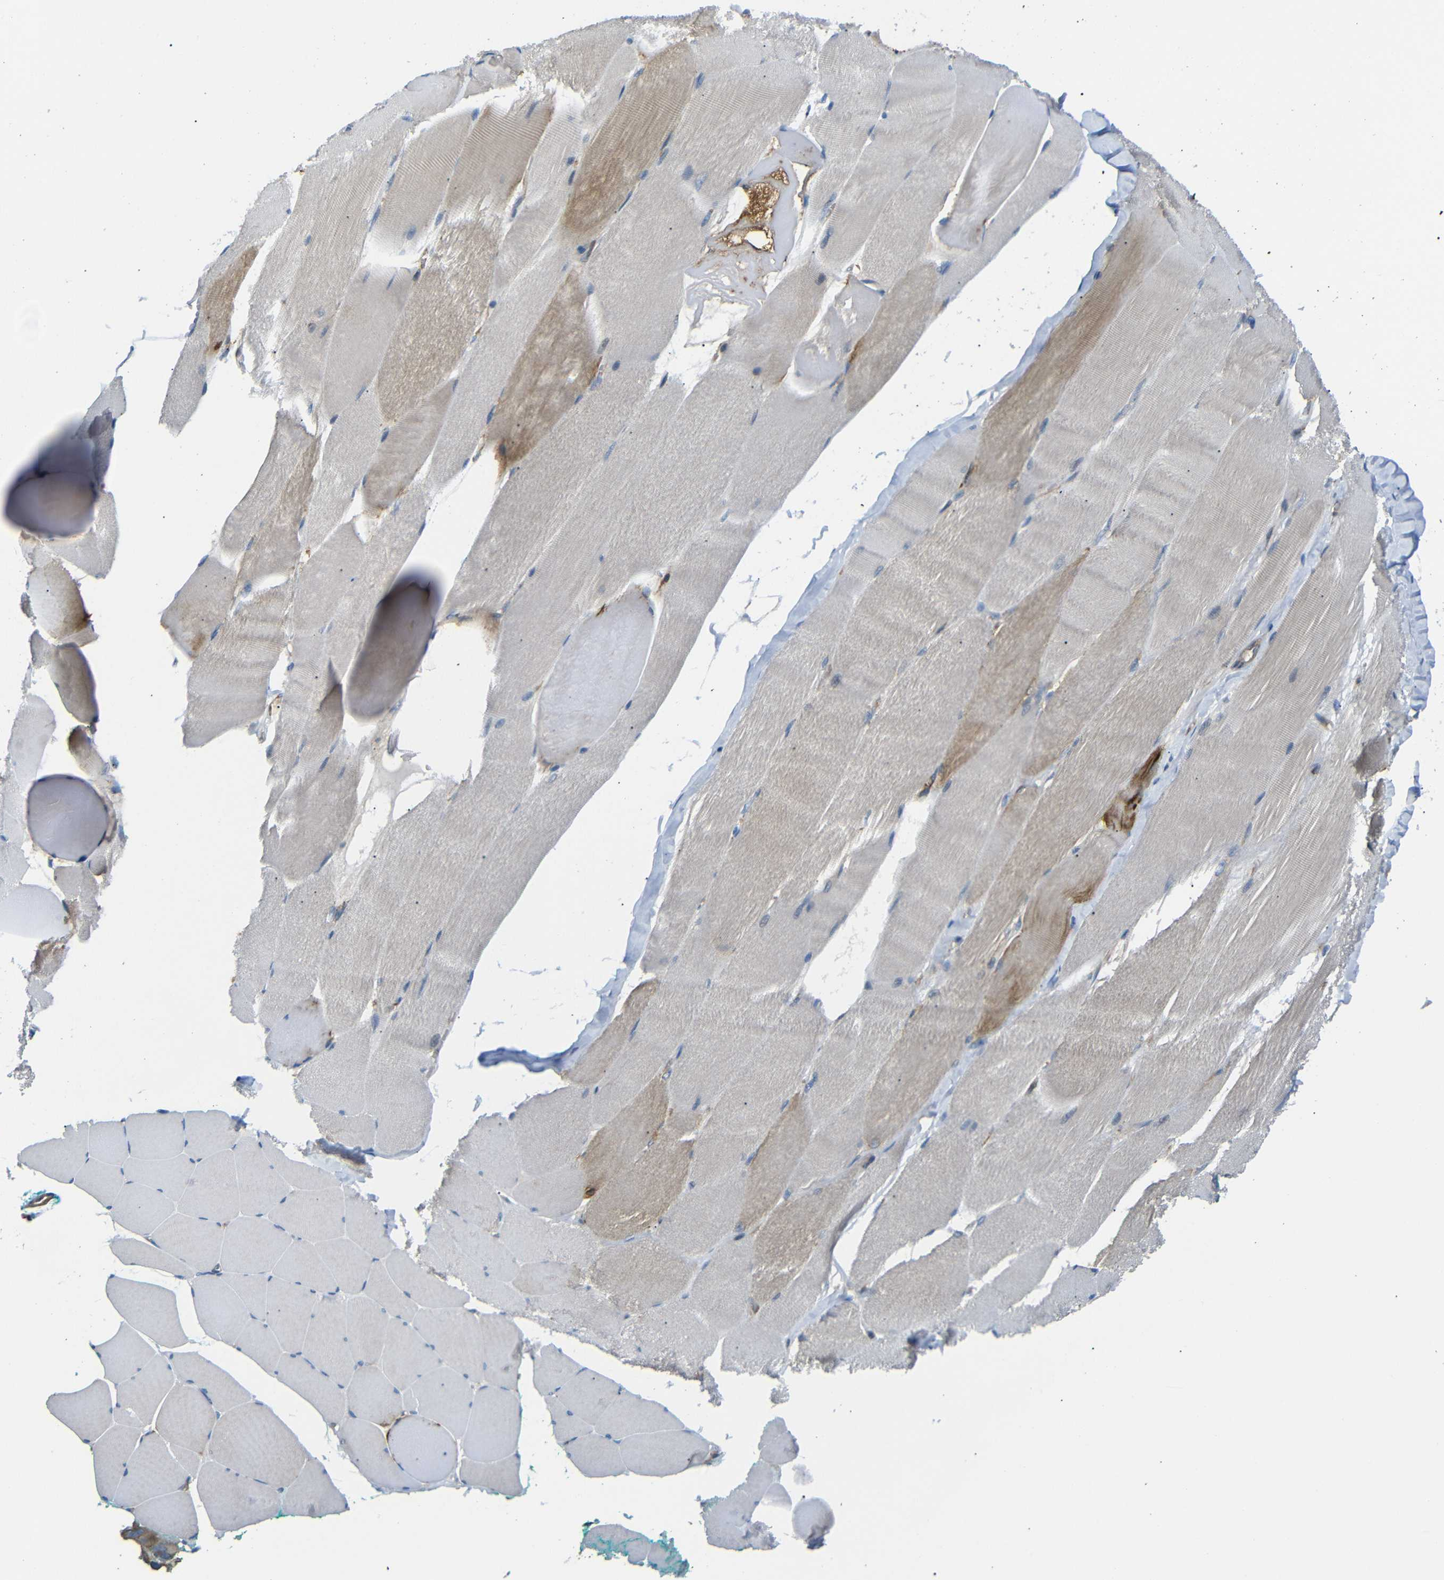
{"staining": {"intensity": "weak", "quantity": "<25%", "location": "cytoplasmic/membranous"}, "tissue": "skeletal muscle", "cell_type": "Myocytes", "image_type": "normal", "snomed": [{"axis": "morphology", "description": "Normal tissue, NOS"}, {"axis": "morphology", "description": "Squamous cell carcinoma, NOS"}, {"axis": "topography", "description": "Skeletal muscle"}], "caption": "A photomicrograph of skeletal muscle stained for a protein exhibits no brown staining in myocytes. (Immunohistochemistry (ihc), brightfield microscopy, high magnification).", "gene": "MYO1B", "patient": {"sex": "male", "age": 51}}